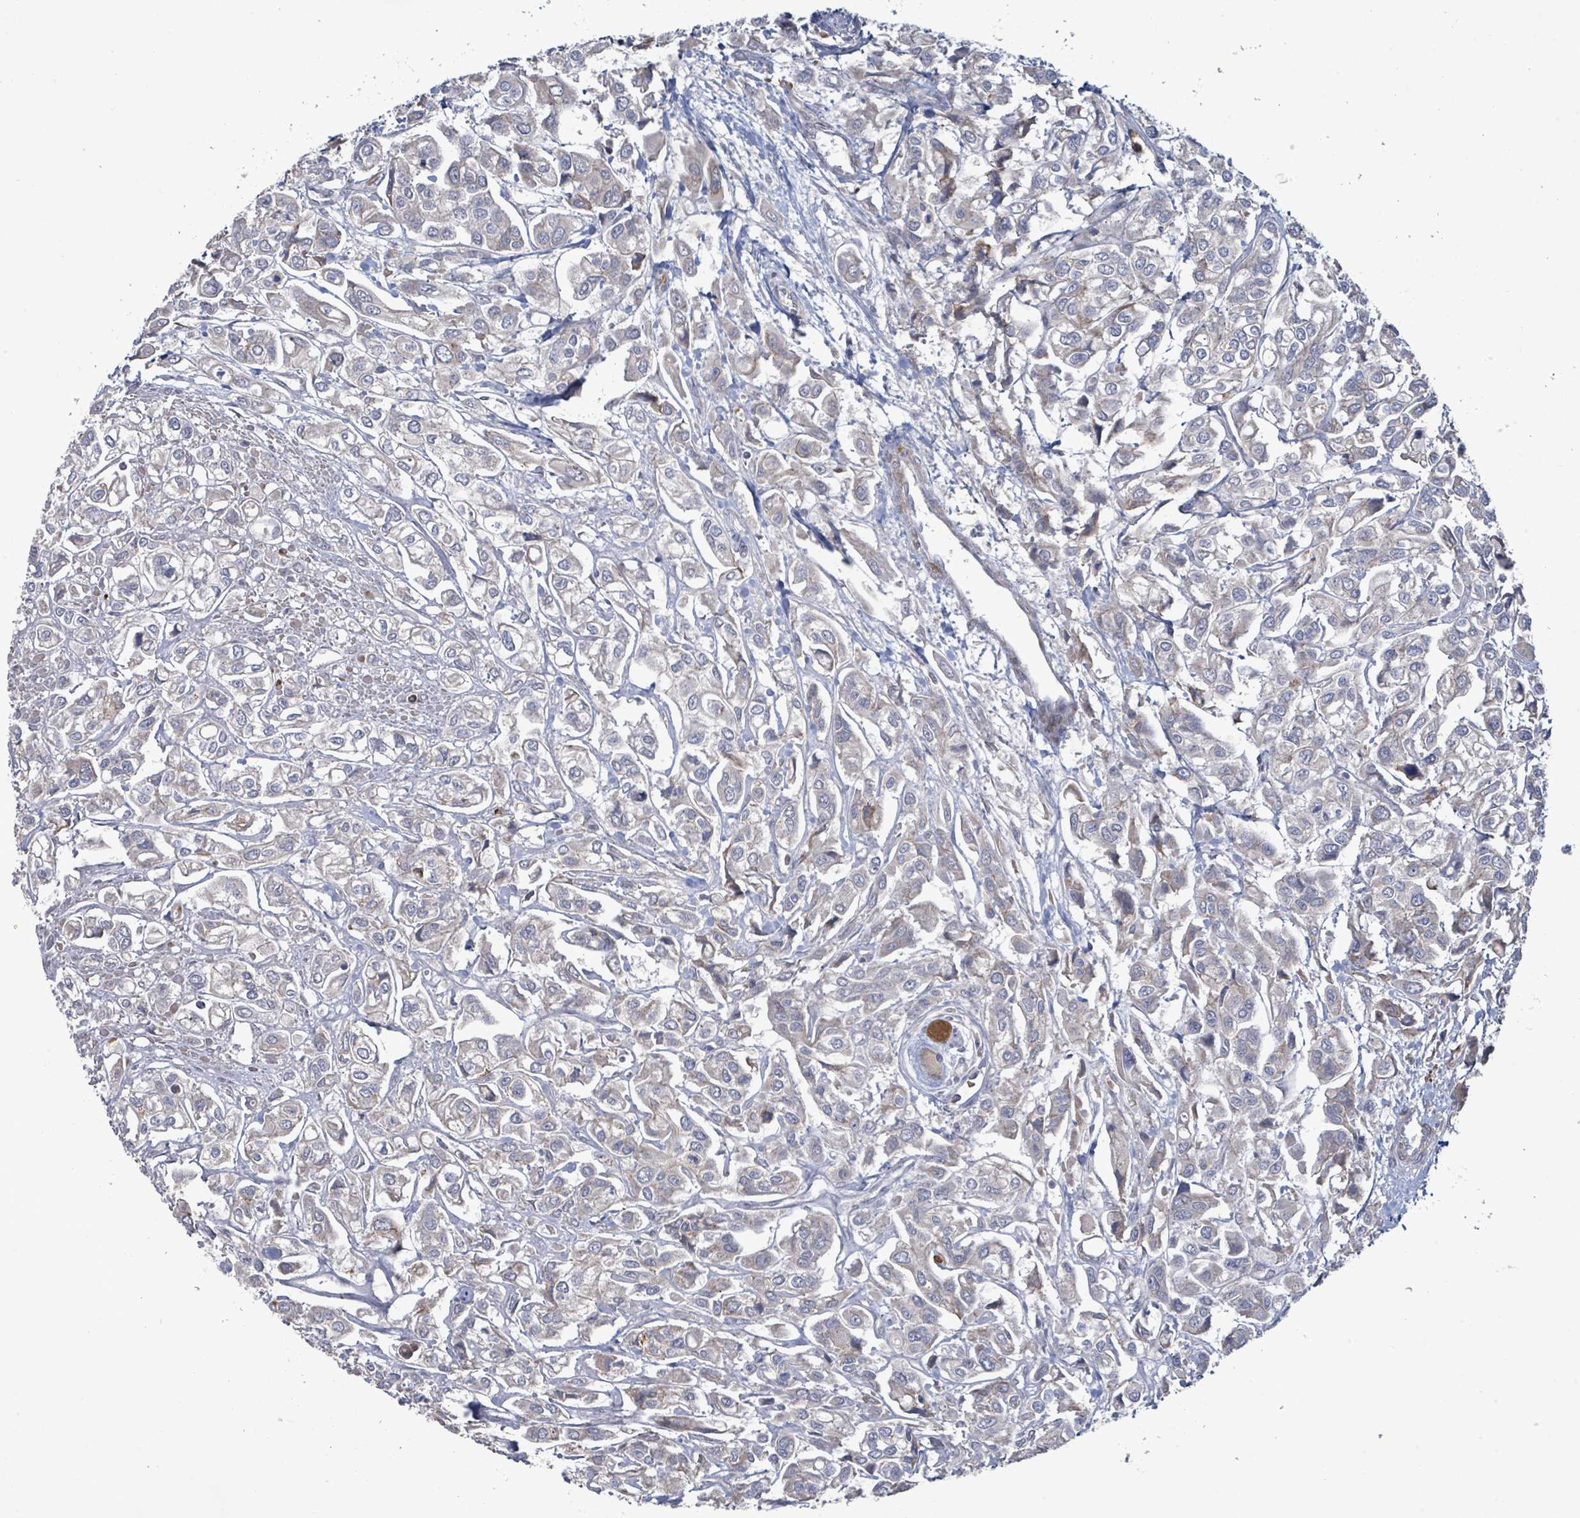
{"staining": {"intensity": "negative", "quantity": "none", "location": "none"}, "tissue": "urothelial cancer", "cell_type": "Tumor cells", "image_type": "cancer", "snomed": [{"axis": "morphology", "description": "Urothelial carcinoma, High grade"}, {"axis": "topography", "description": "Urinary bladder"}], "caption": "IHC of urothelial cancer shows no positivity in tumor cells.", "gene": "SLIT3", "patient": {"sex": "male", "age": 67}}